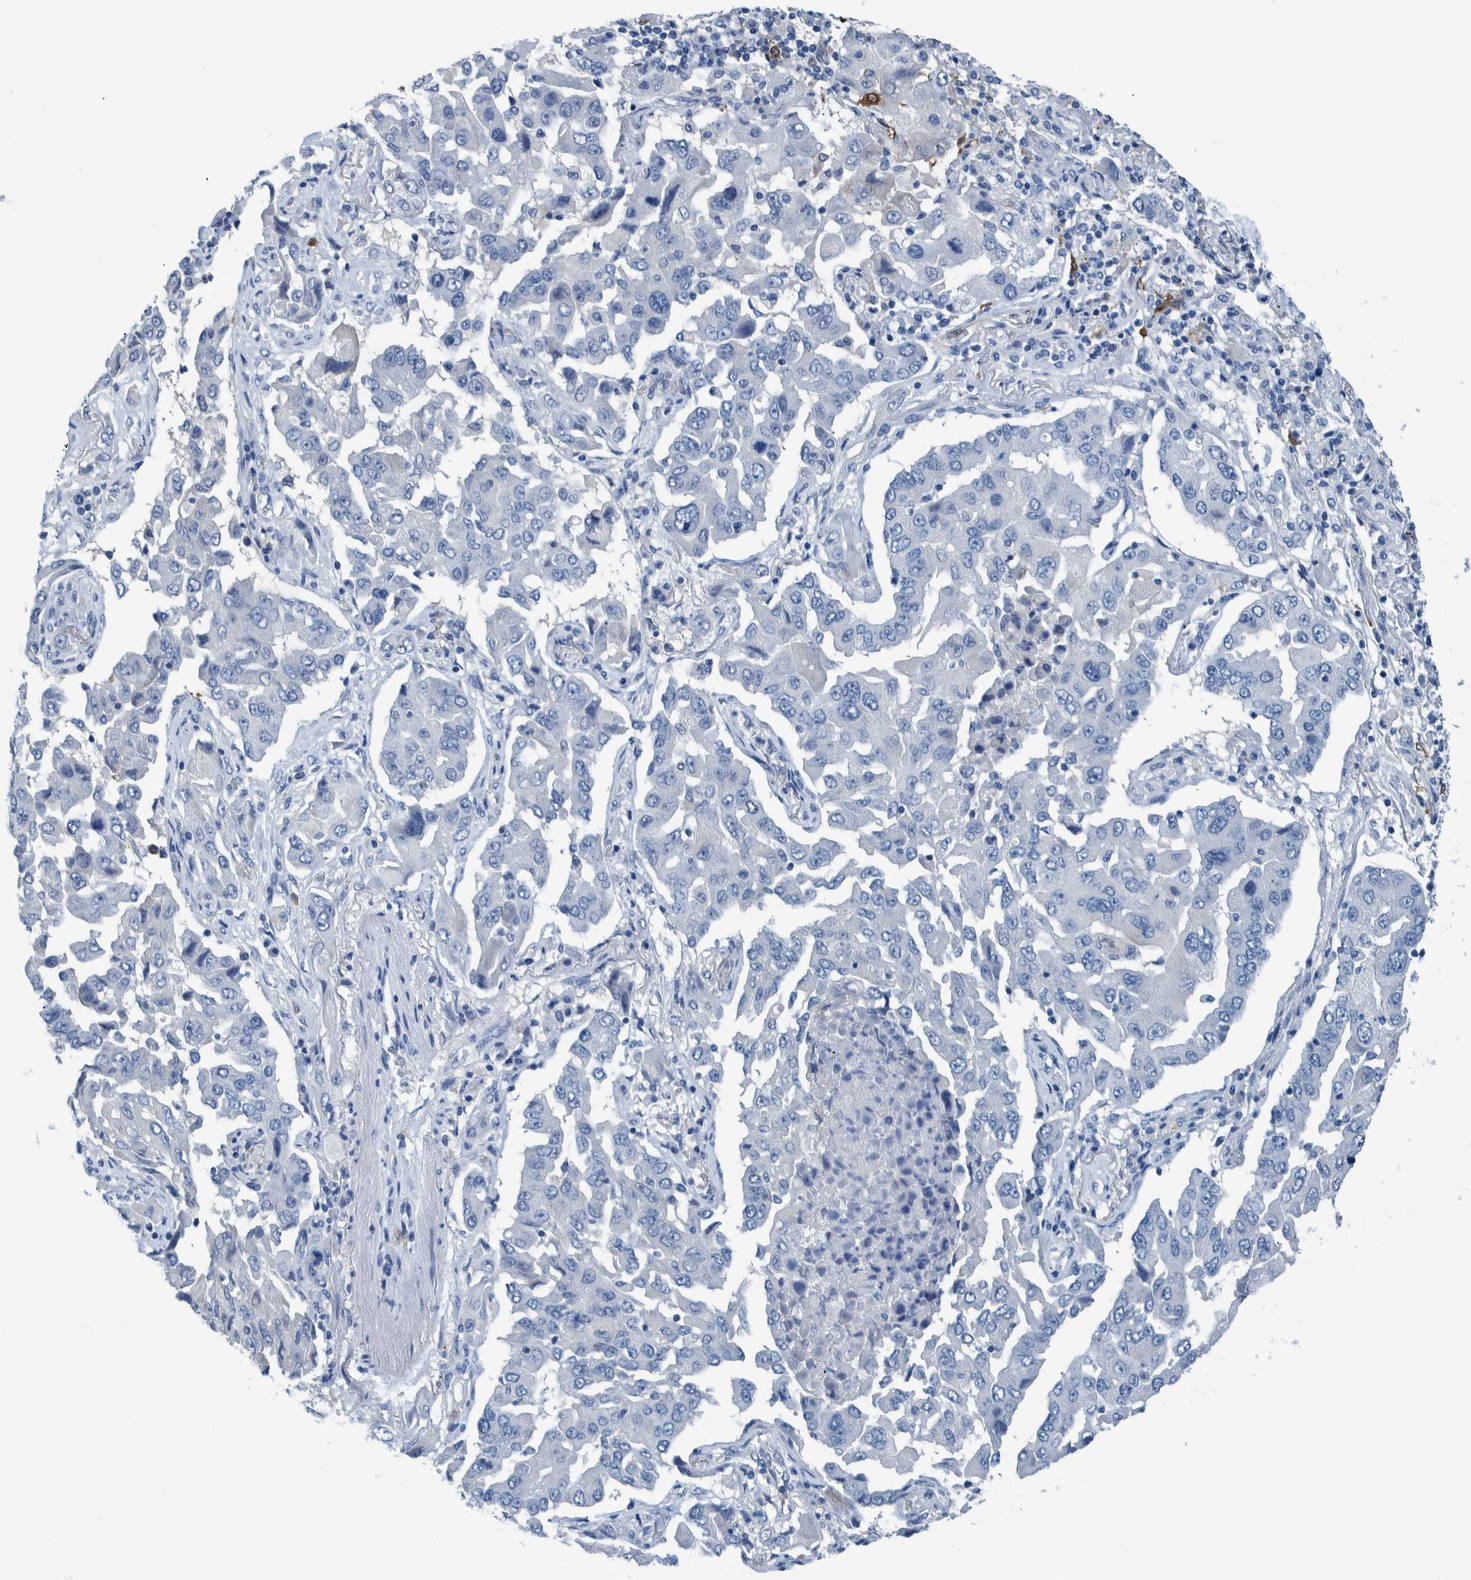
{"staining": {"intensity": "negative", "quantity": "none", "location": "none"}, "tissue": "lung cancer", "cell_type": "Tumor cells", "image_type": "cancer", "snomed": [{"axis": "morphology", "description": "Adenocarcinoma, NOS"}, {"axis": "topography", "description": "Lung"}], "caption": "The IHC micrograph has no significant positivity in tumor cells of adenocarcinoma (lung) tissue.", "gene": "IDO1", "patient": {"sex": "female", "age": 65}}